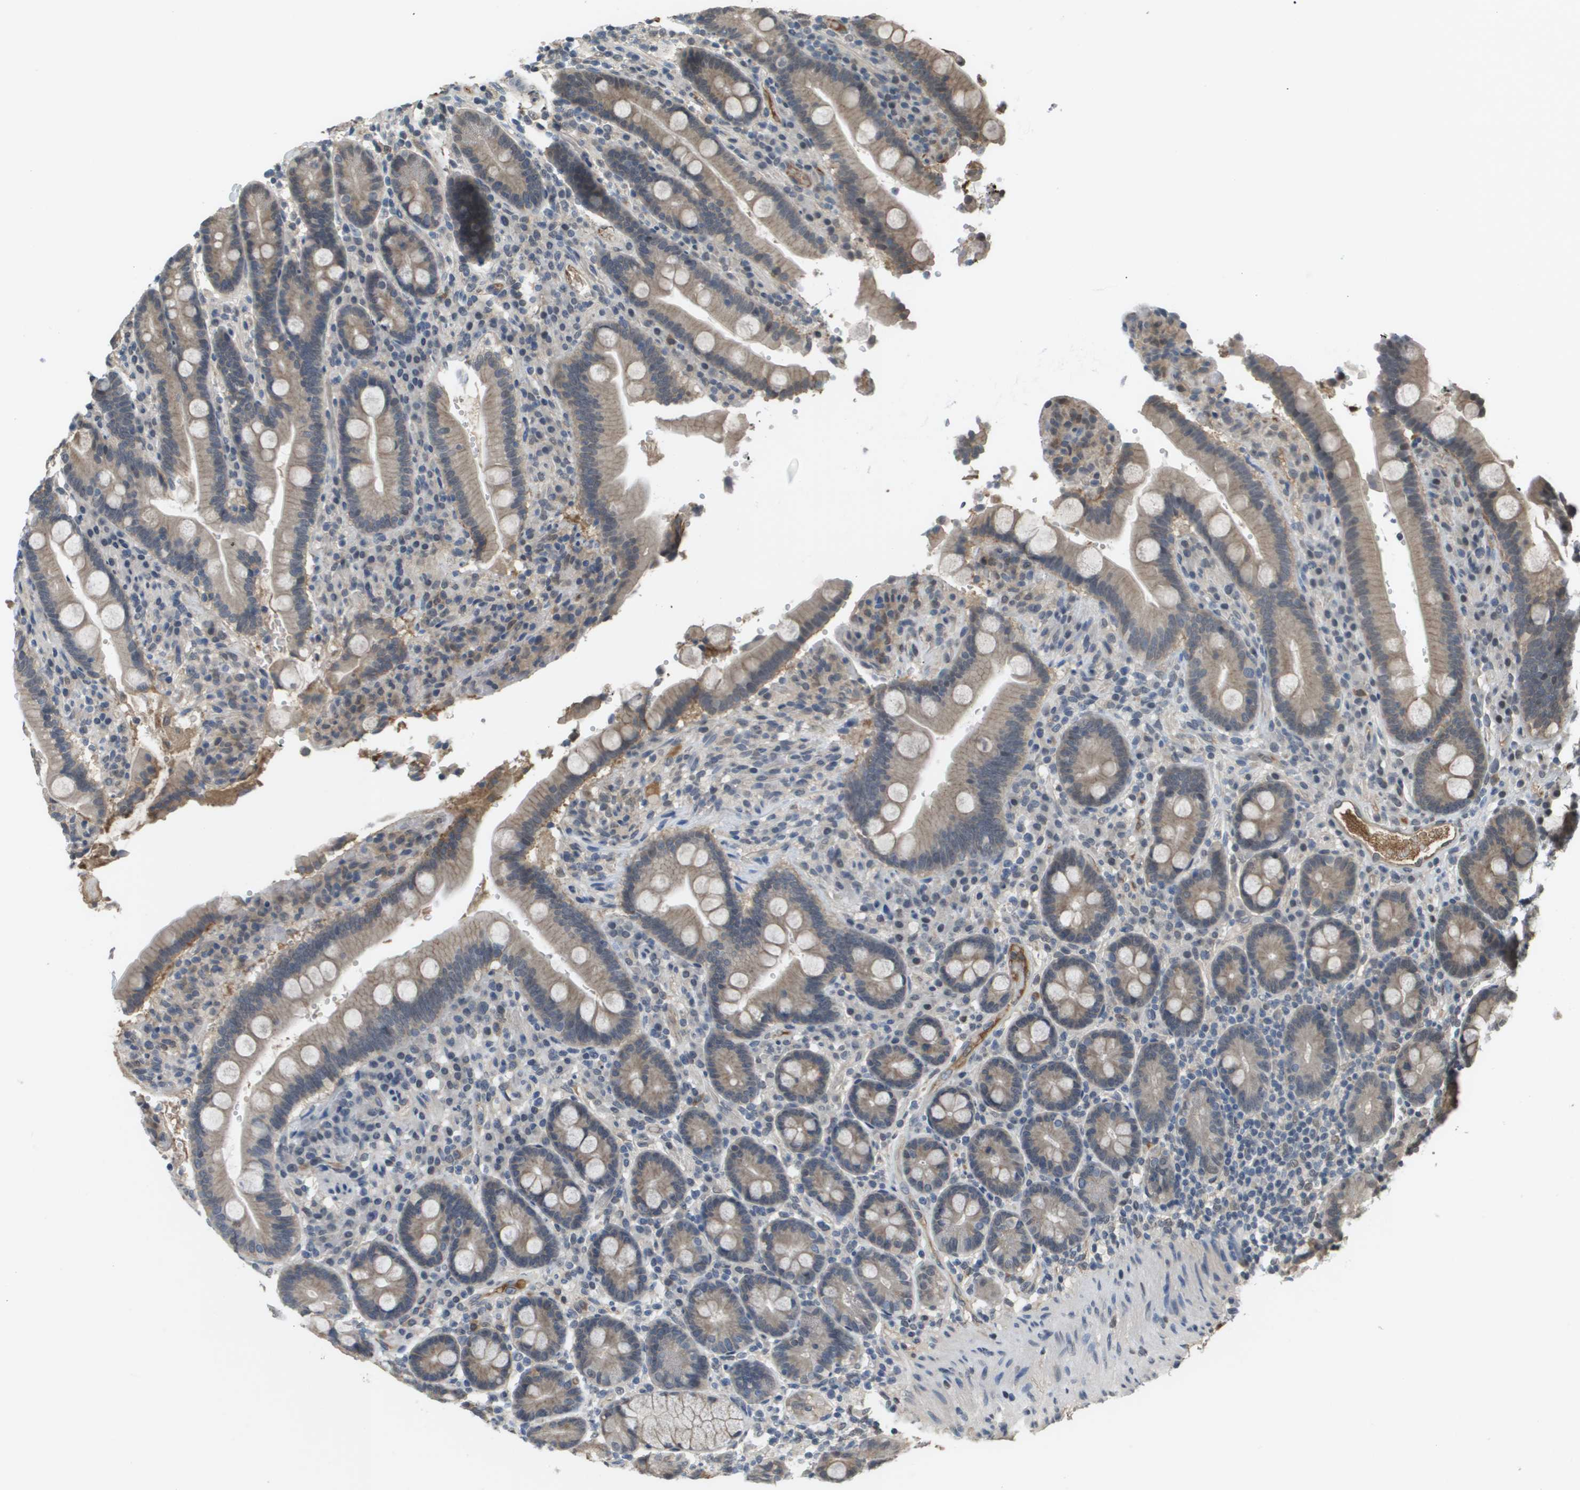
{"staining": {"intensity": "weak", "quantity": "25%-75%", "location": "cytoplasmic/membranous"}, "tissue": "duodenum", "cell_type": "Glandular cells", "image_type": "normal", "snomed": [{"axis": "morphology", "description": "Normal tissue, NOS"}, {"axis": "topography", "description": "Small intestine, NOS"}], "caption": "Protein expression analysis of unremarkable duodenum displays weak cytoplasmic/membranous positivity in about 25%-75% of glandular cells. (Brightfield microscopy of DAB IHC at high magnification).", "gene": "NDRG2", "patient": {"sex": "female", "age": 71}}